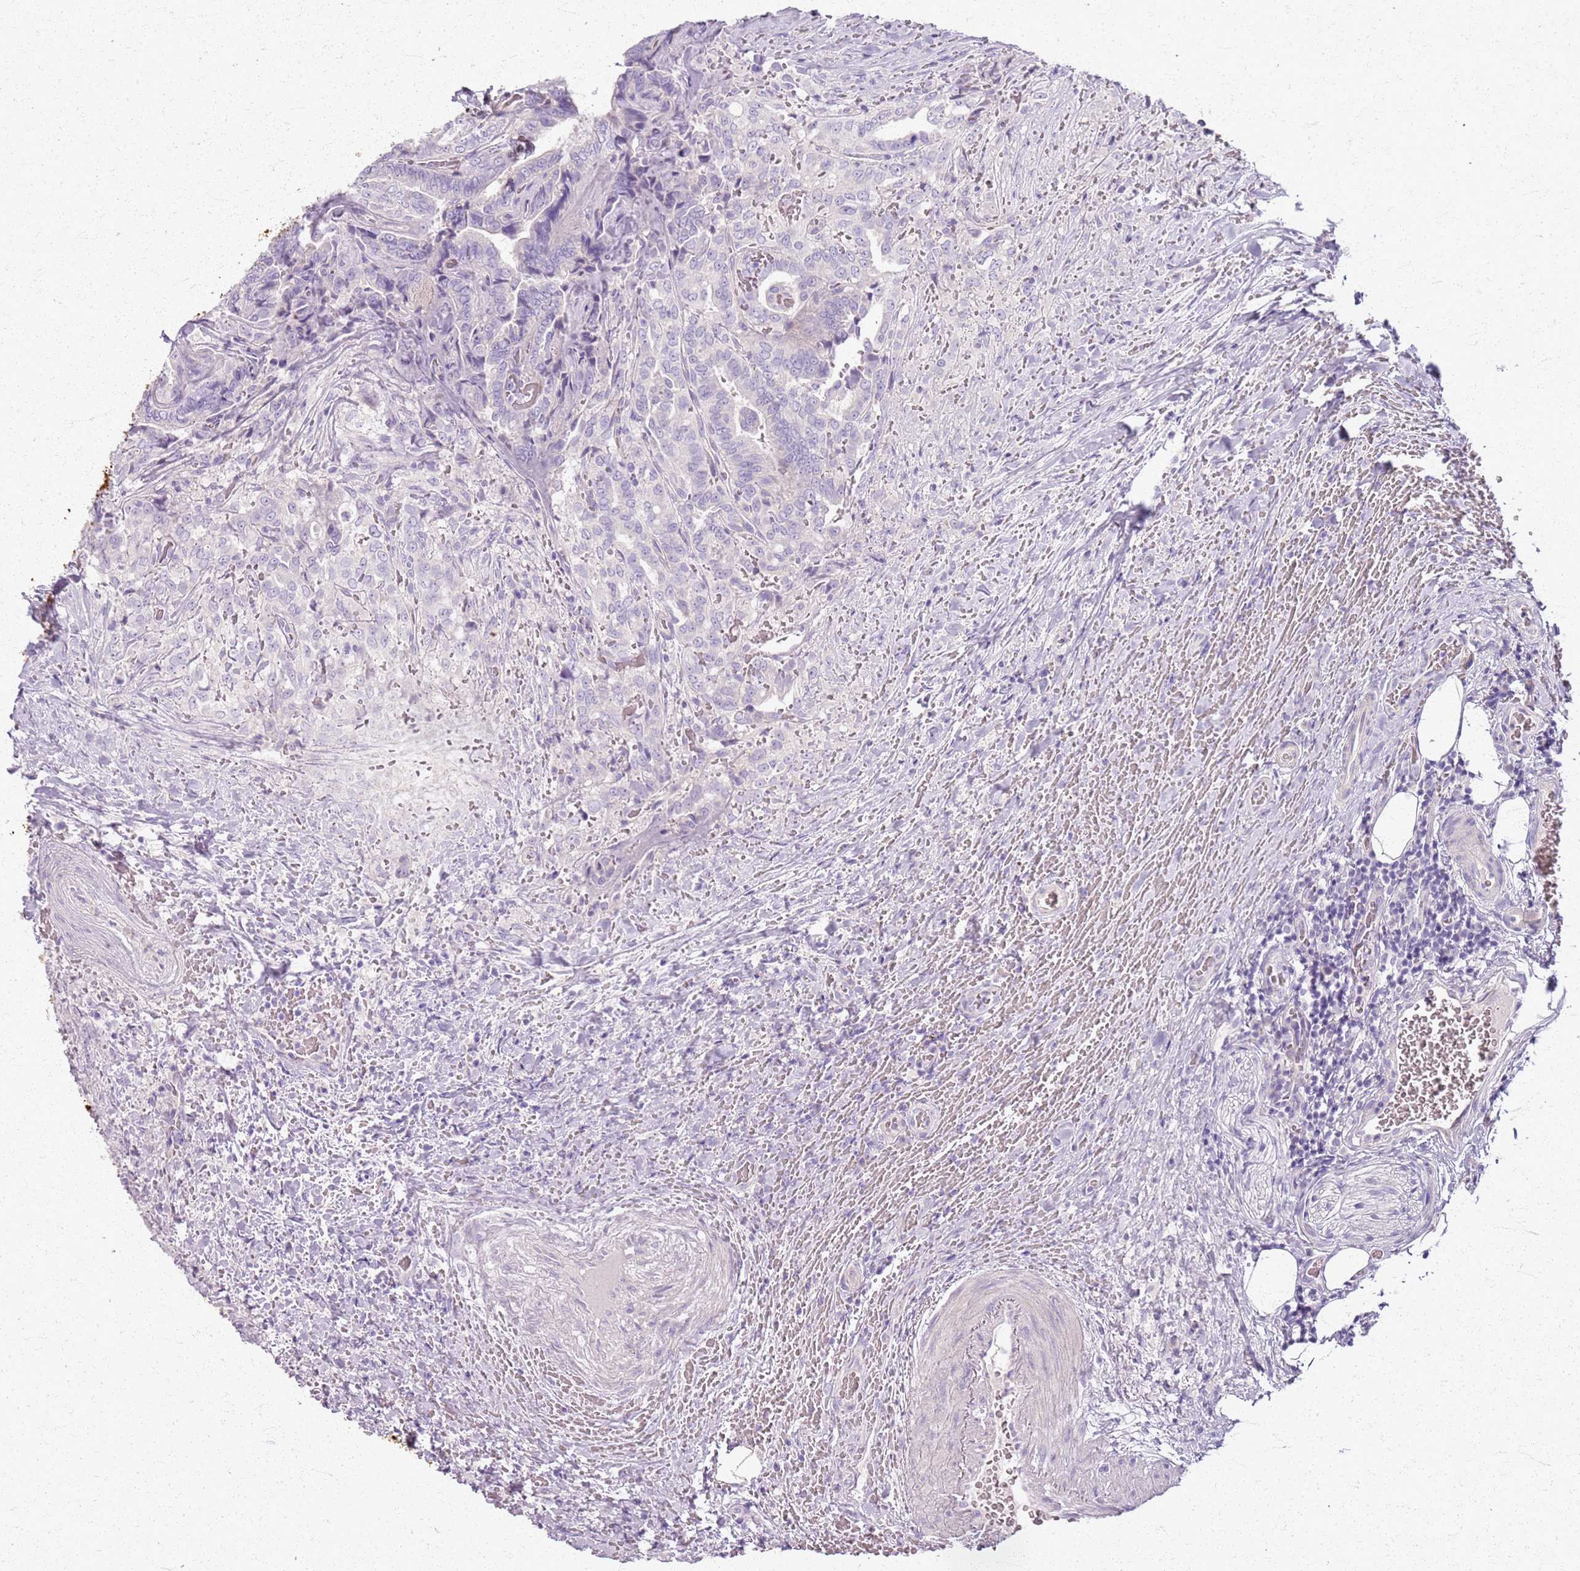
{"staining": {"intensity": "negative", "quantity": "none", "location": "none"}, "tissue": "thyroid cancer", "cell_type": "Tumor cells", "image_type": "cancer", "snomed": [{"axis": "morphology", "description": "Papillary adenocarcinoma, NOS"}, {"axis": "topography", "description": "Thyroid gland"}], "caption": "This micrograph is of papillary adenocarcinoma (thyroid) stained with immunohistochemistry (IHC) to label a protein in brown with the nuclei are counter-stained blue. There is no positivity in tumor cells.", "gene": "CSRP3", "patient": {"sex": "male", "age": 61}}